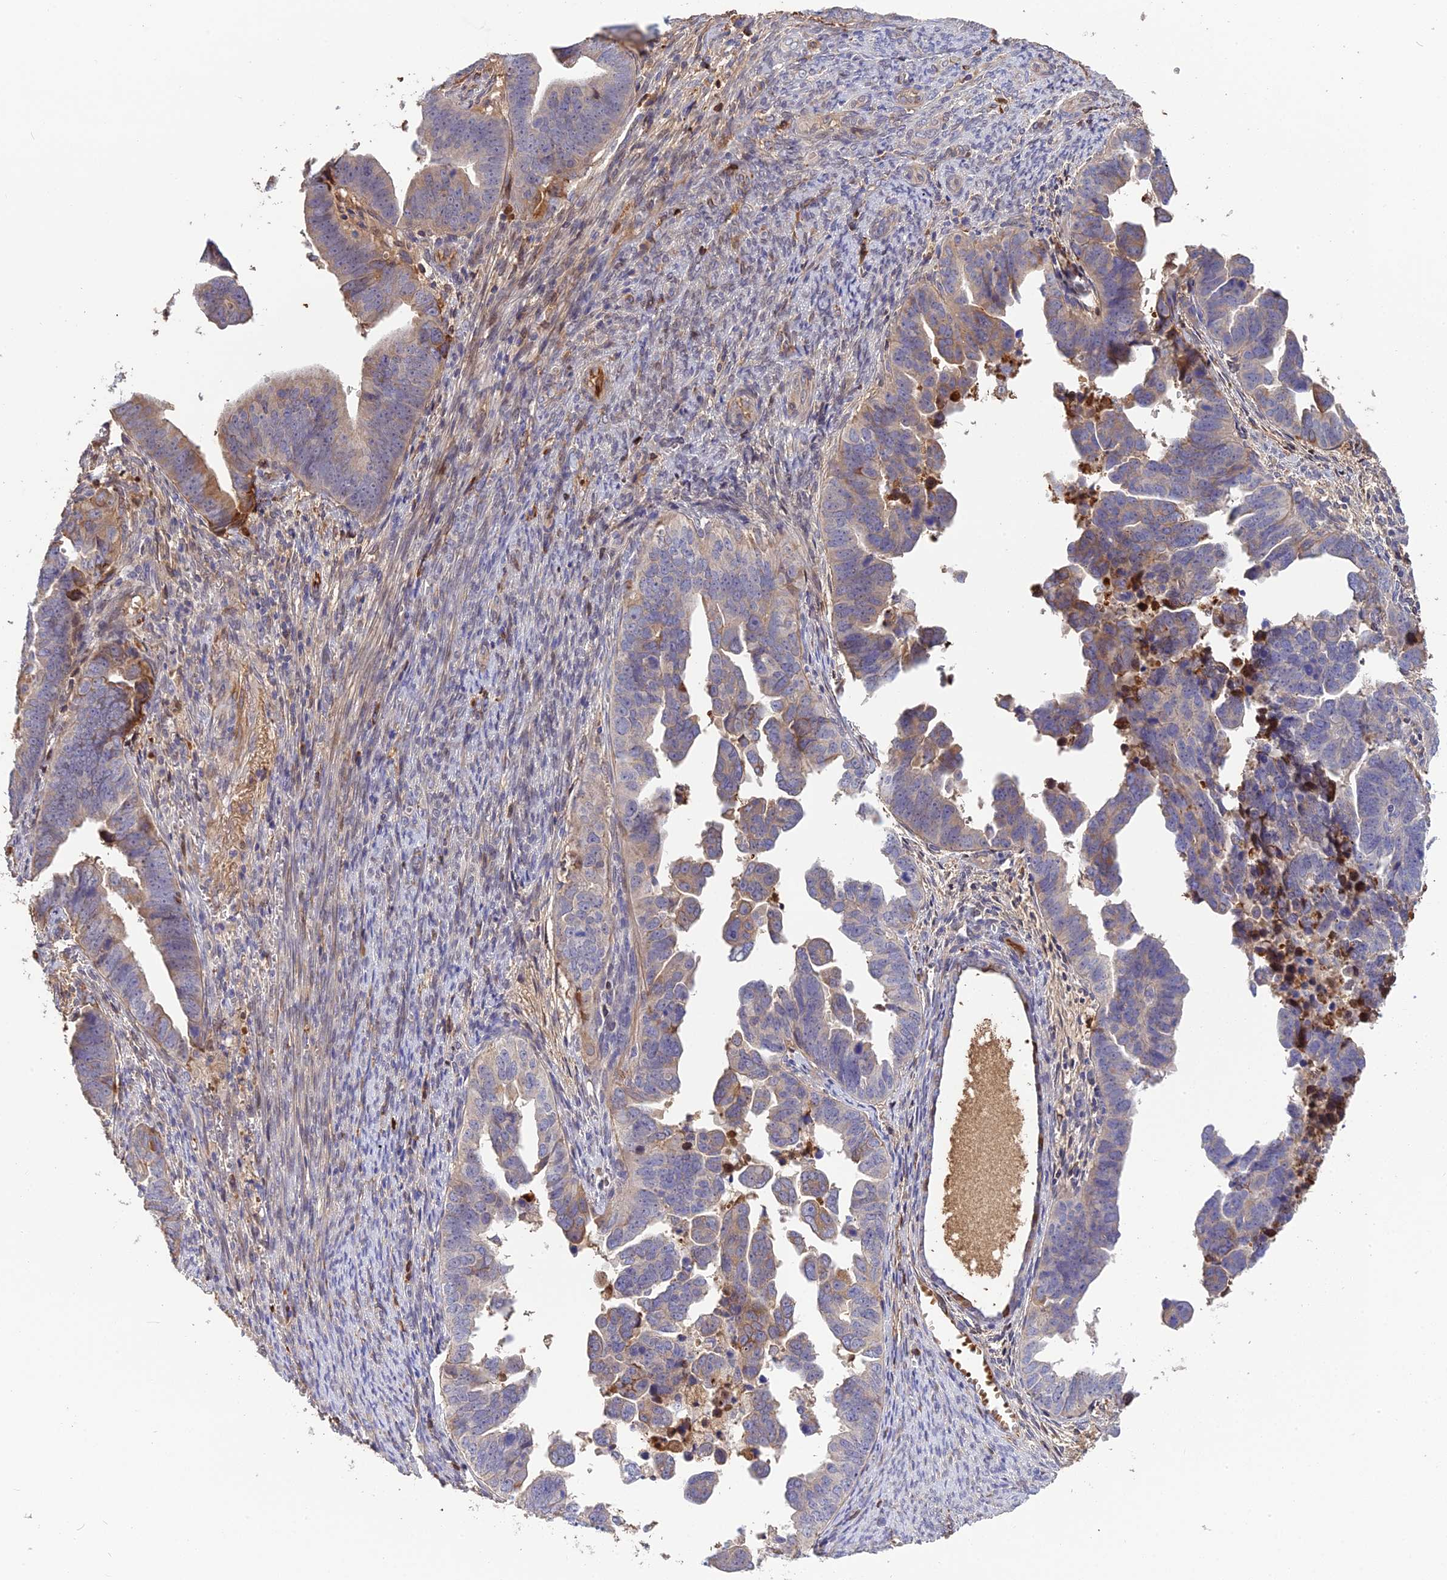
{"staining": {"intensity": "weak", "quantity": "<25%", "location": "cytoplasmic/membranous"}, "tissue": "endometrial cancer", "cell_type": "Tumor cells", "image_type": "cancer", "snomed": [{"axis": "morphology", "description": "Adenocarcinoma, NOS"}, {"axis": "topography", "description": "Endometrium"}], "caption": "A photomicrograph of adenocarcinoma (endometrial) stained for a protein reveals no brown staining in tumor cells.", "gene": "PZP", "patient": {"sex": "female", "age": 75}}